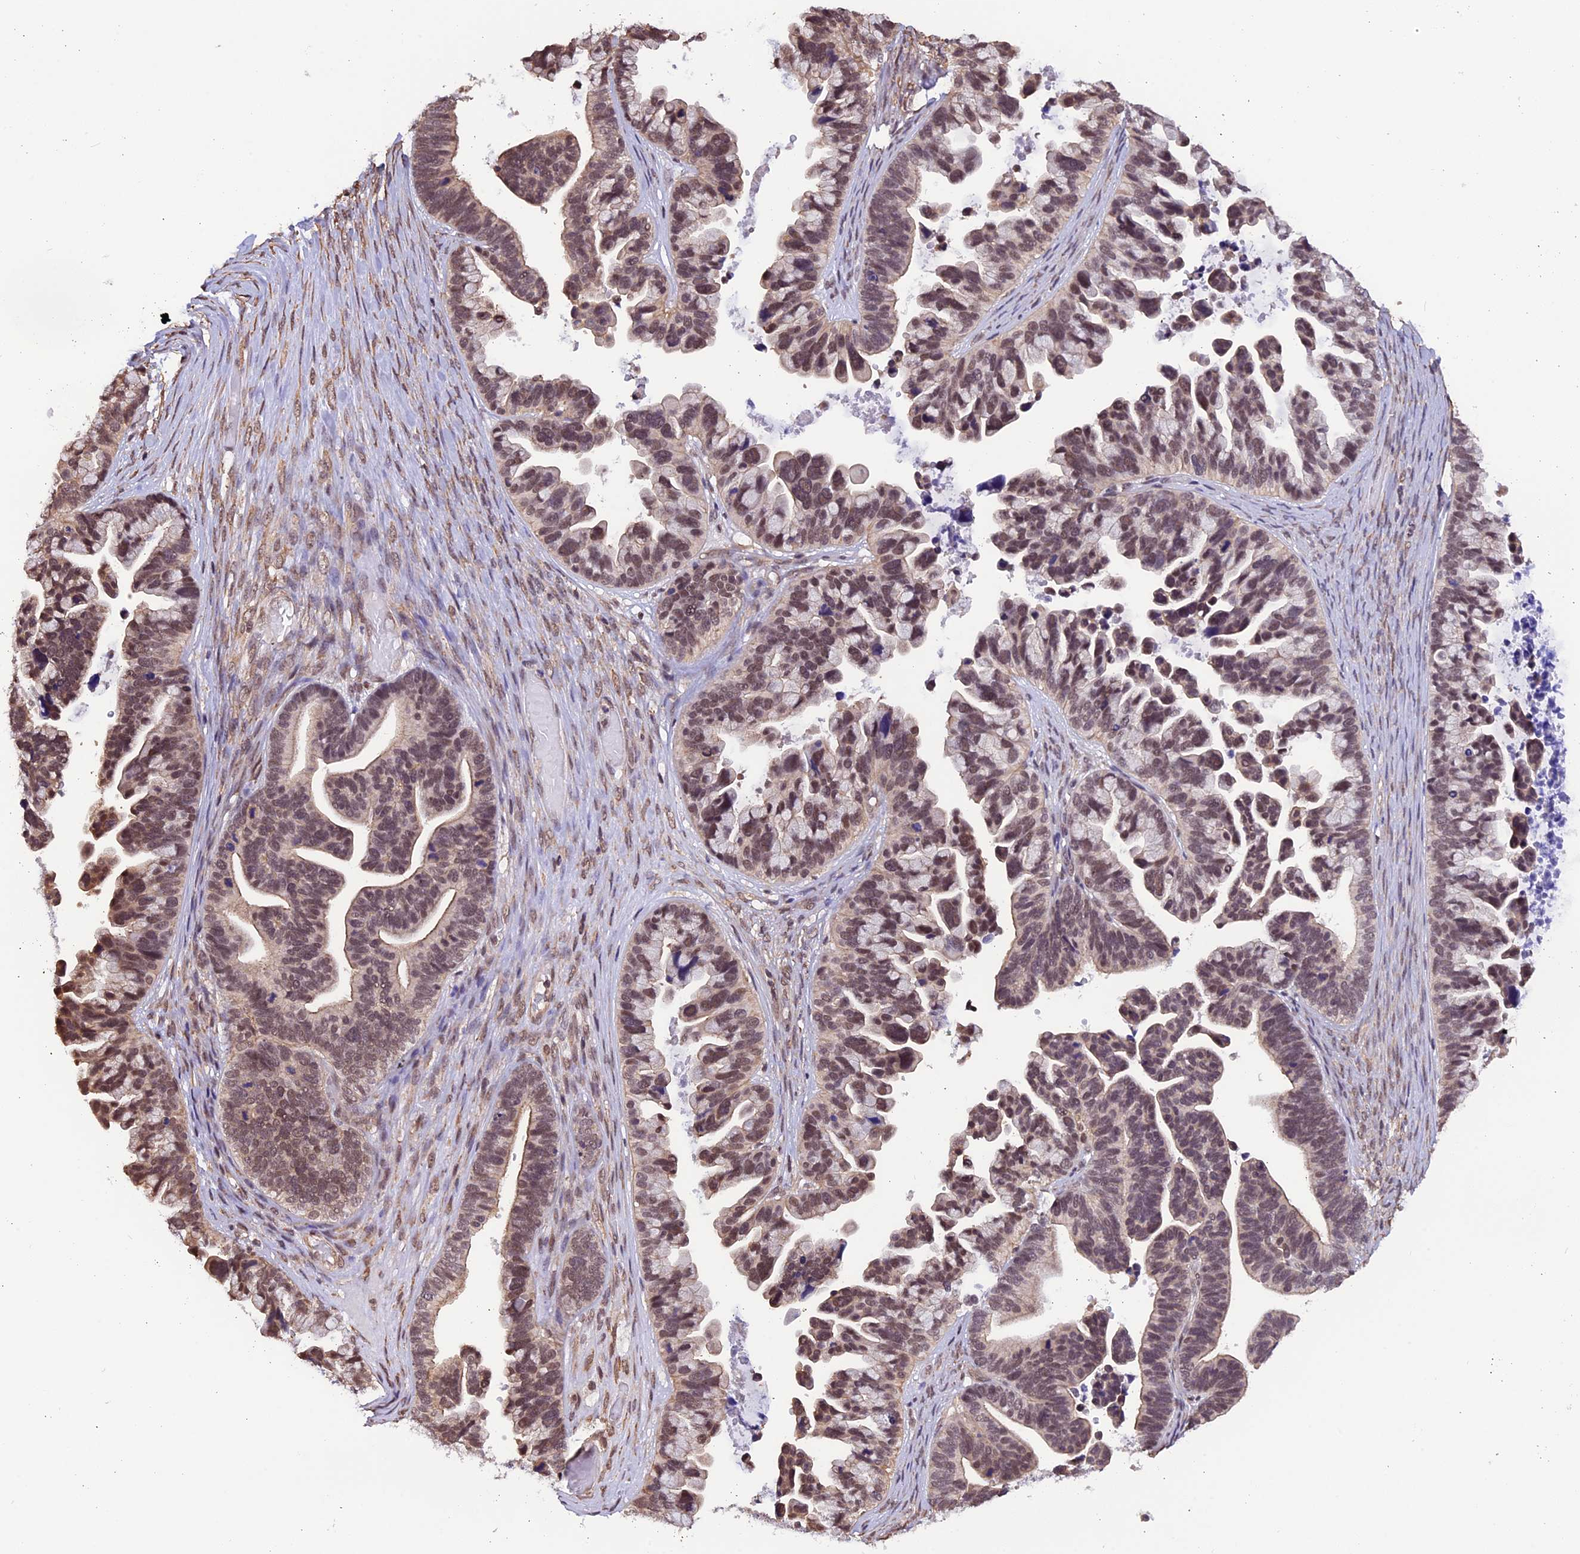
{"staining": {"intensity": "moderate", "quantity": ">75%", "location": "nuclear"}, "tissue": "ovarian cancer", "cell_type": "Tumor cells", "image_type": "cancer", "snomed": [{"axis": "morphology", "description": "Cystadenocarcinoma, serous, NOS"}, {"axis": "topography", "description": "Ovary"}], "caption": "Immunohistochemistry photomicrograph of neoplastic tissue: ovarian cancer (serous cystadenocarcinoma) stained using immunohistochemistry (IHC) displays medium levels of moderate protein expression localized specifically in the nuclear of tumor cells, appearing as a nuclear brown color.", "gene": "ZC3H4", "patient": {"sex": "female", "age": 56}}